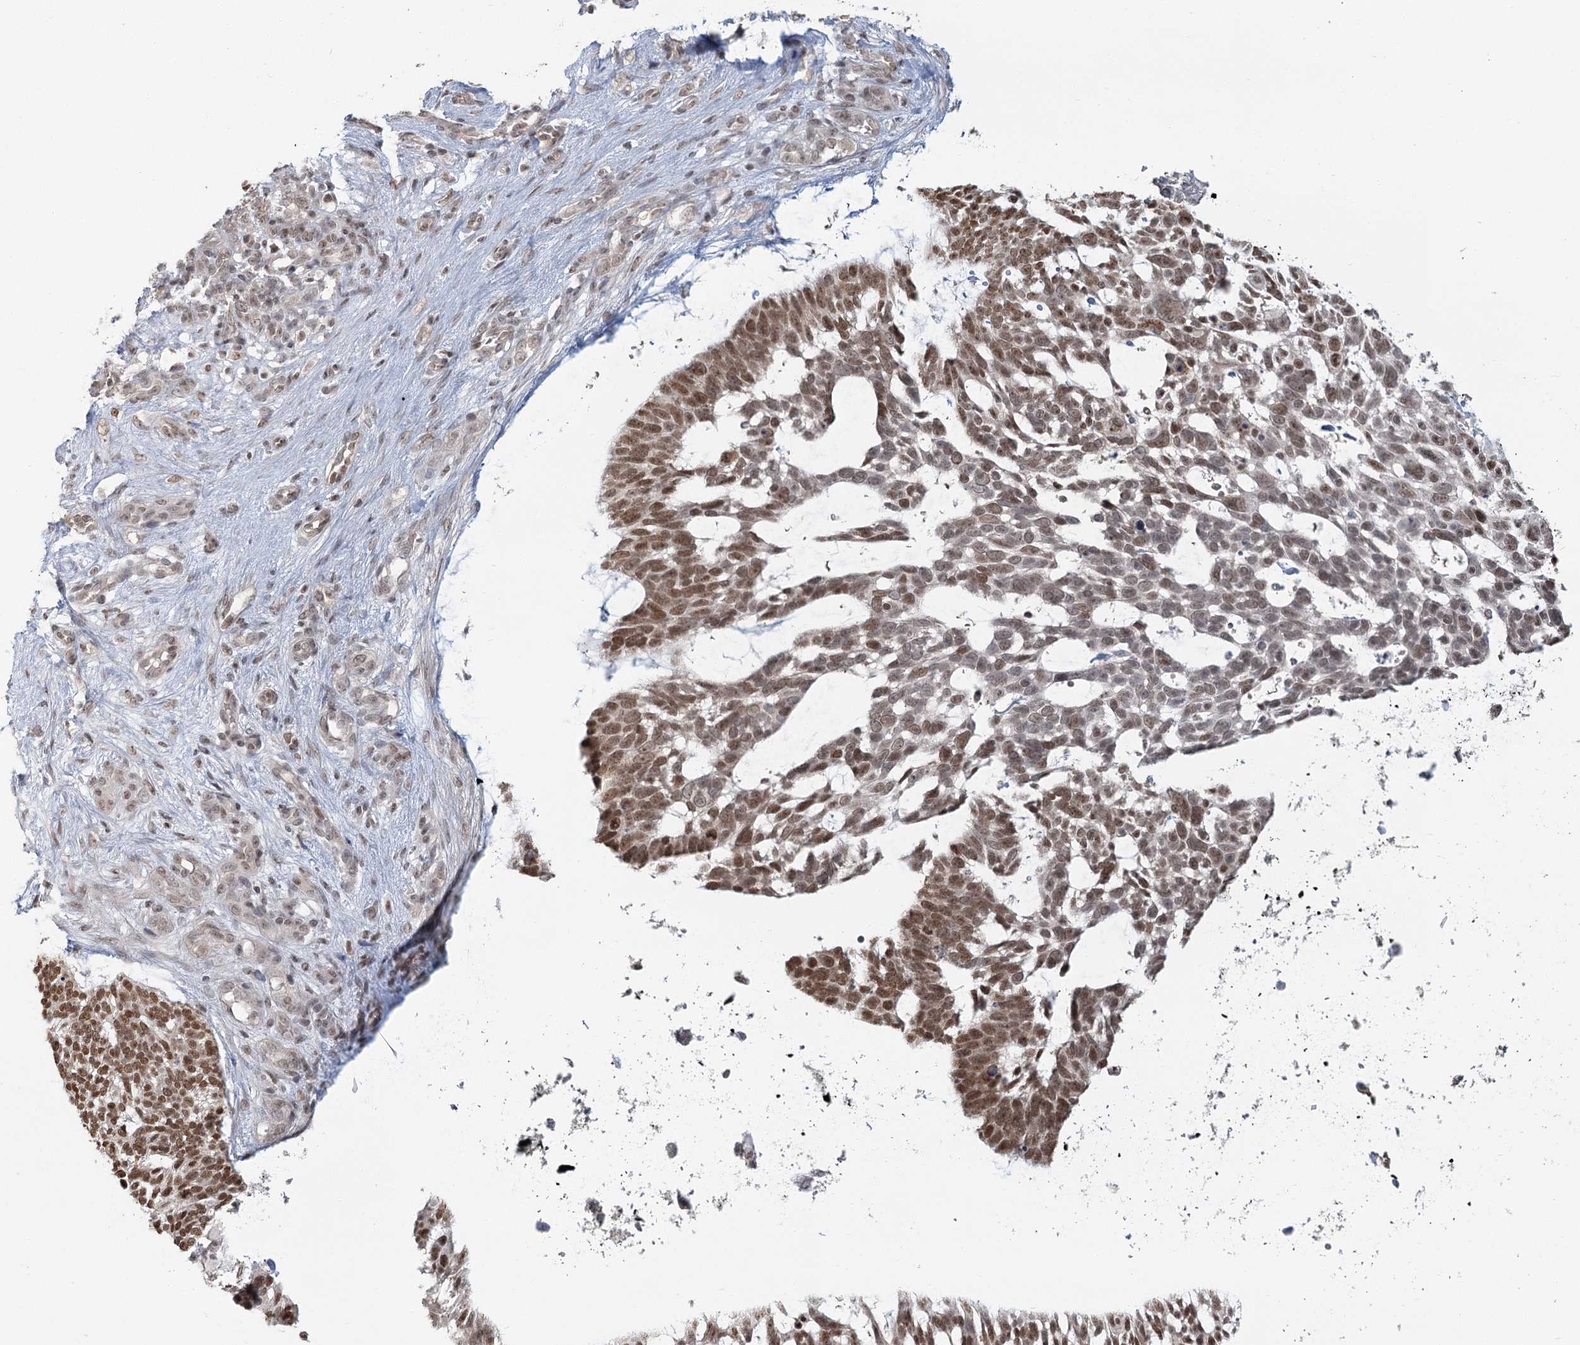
{"staining": {"intensity": "moderate", "quantity": ">75%", "location": "nuclear"}, "tissue": "skin cancer", "cell_type": "Tumor cells", "image_type": "cancer", "snomed": [{"axis": "morphology", "description": "Basal cell carcinoma"}, {"axis": "topography", "description": "Skin"}], "caption": "Skin basal cell carcinoma was stained to show a protein in brown. There is medium levels of moderate nuclear staining in approximately >75% of tumor cells.", "gene": "R3HCC1L", "patient": {"sex": "male", "age": 88}}